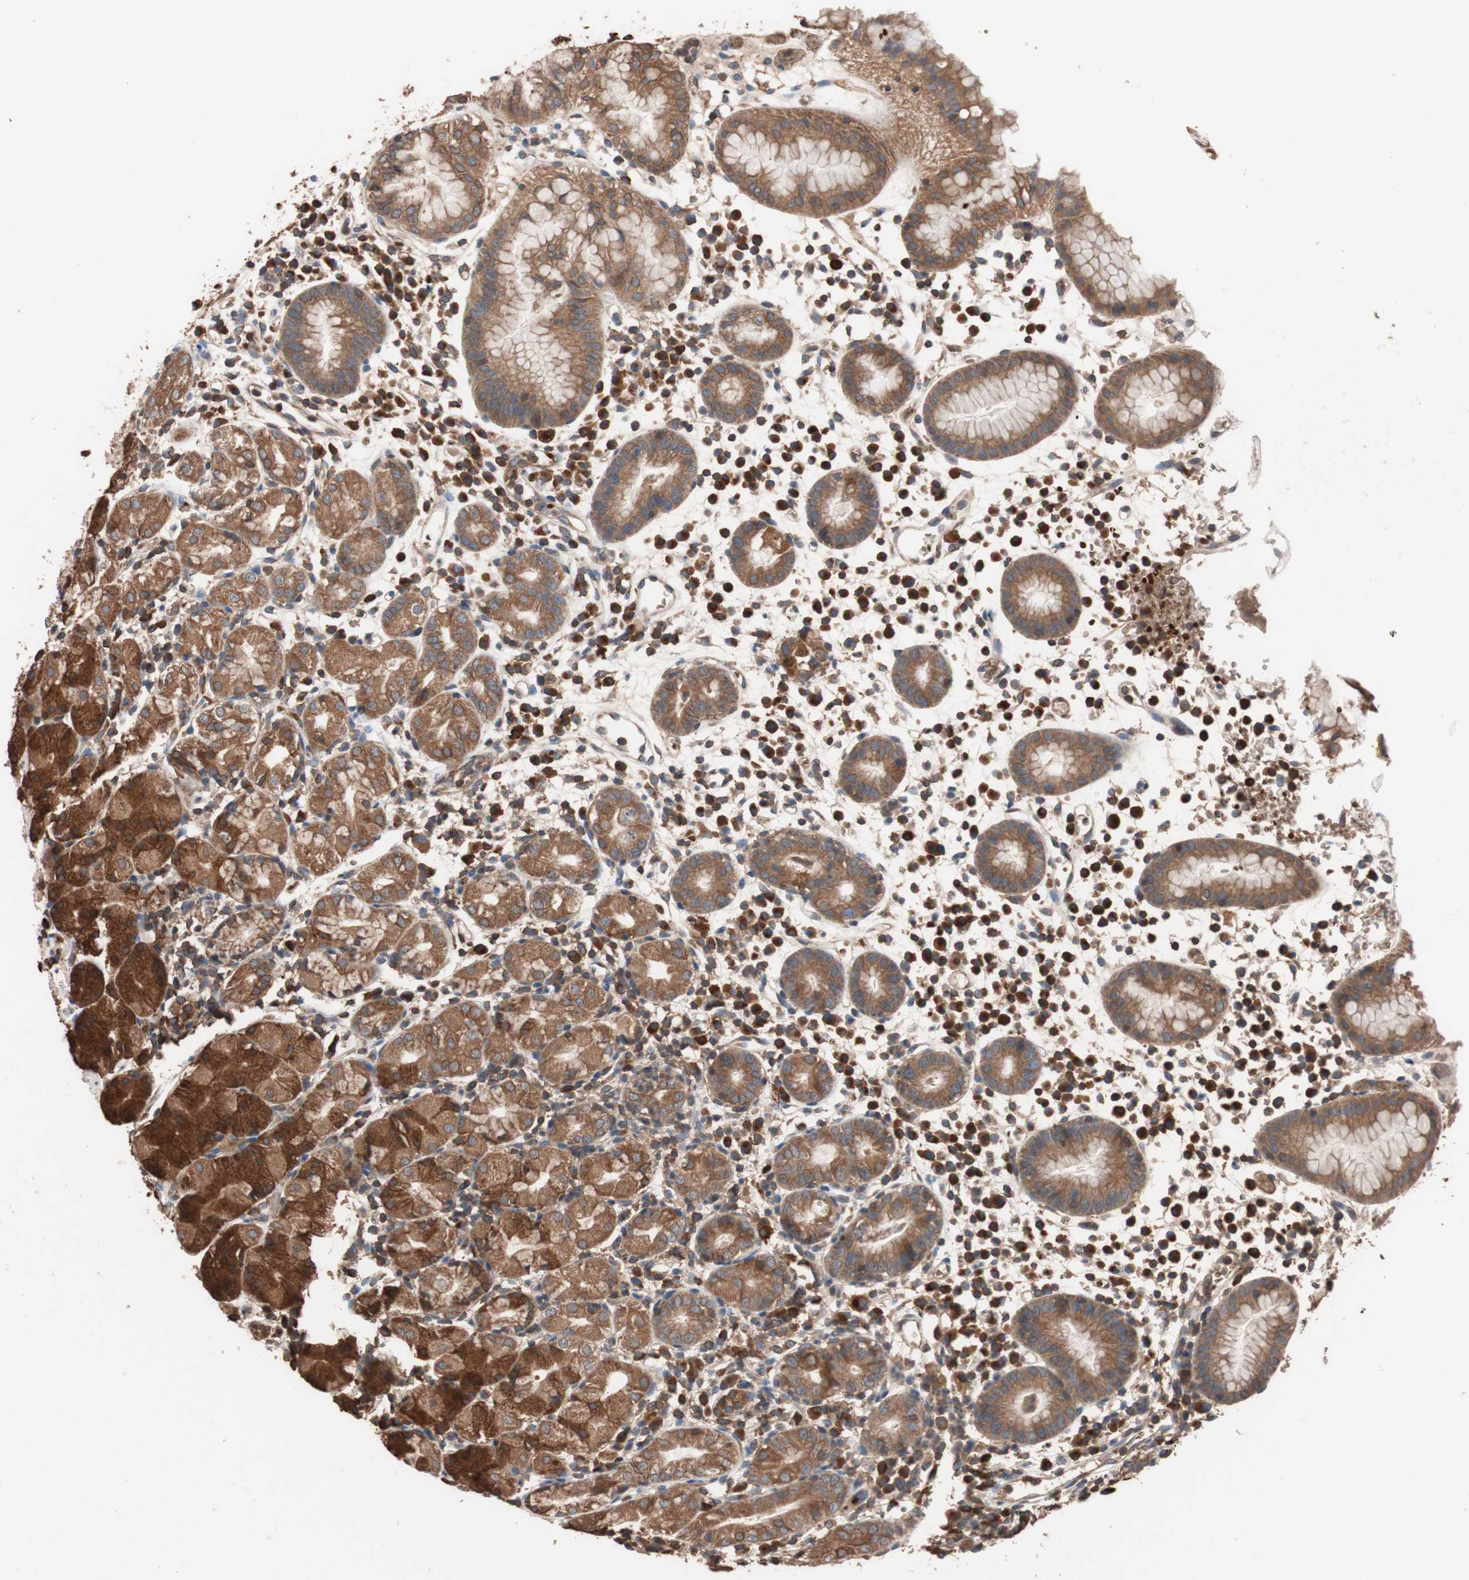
{"staining": {"intensity": "strong", "quantity": ">75%", "location": "cytoplasmic/membranous"}, "tissue": "stomach", "cell_type": "Glandular cells", "image_type": "normal", "snomed": [{"axis": "morphology", "description": "Normal tissue, NOS"}, {"axis": "topography", "description": "Stomach"}, {"axis": "topography", "description": "Stomach, lower"}], "caption": "Glandular cells exhibit strong cytoplasmic/membranous staining in approximately >75% of cells in unremarkable stomach.", "gene": "GLYCTK", "patient": {"sex": "female", "age": 75}}